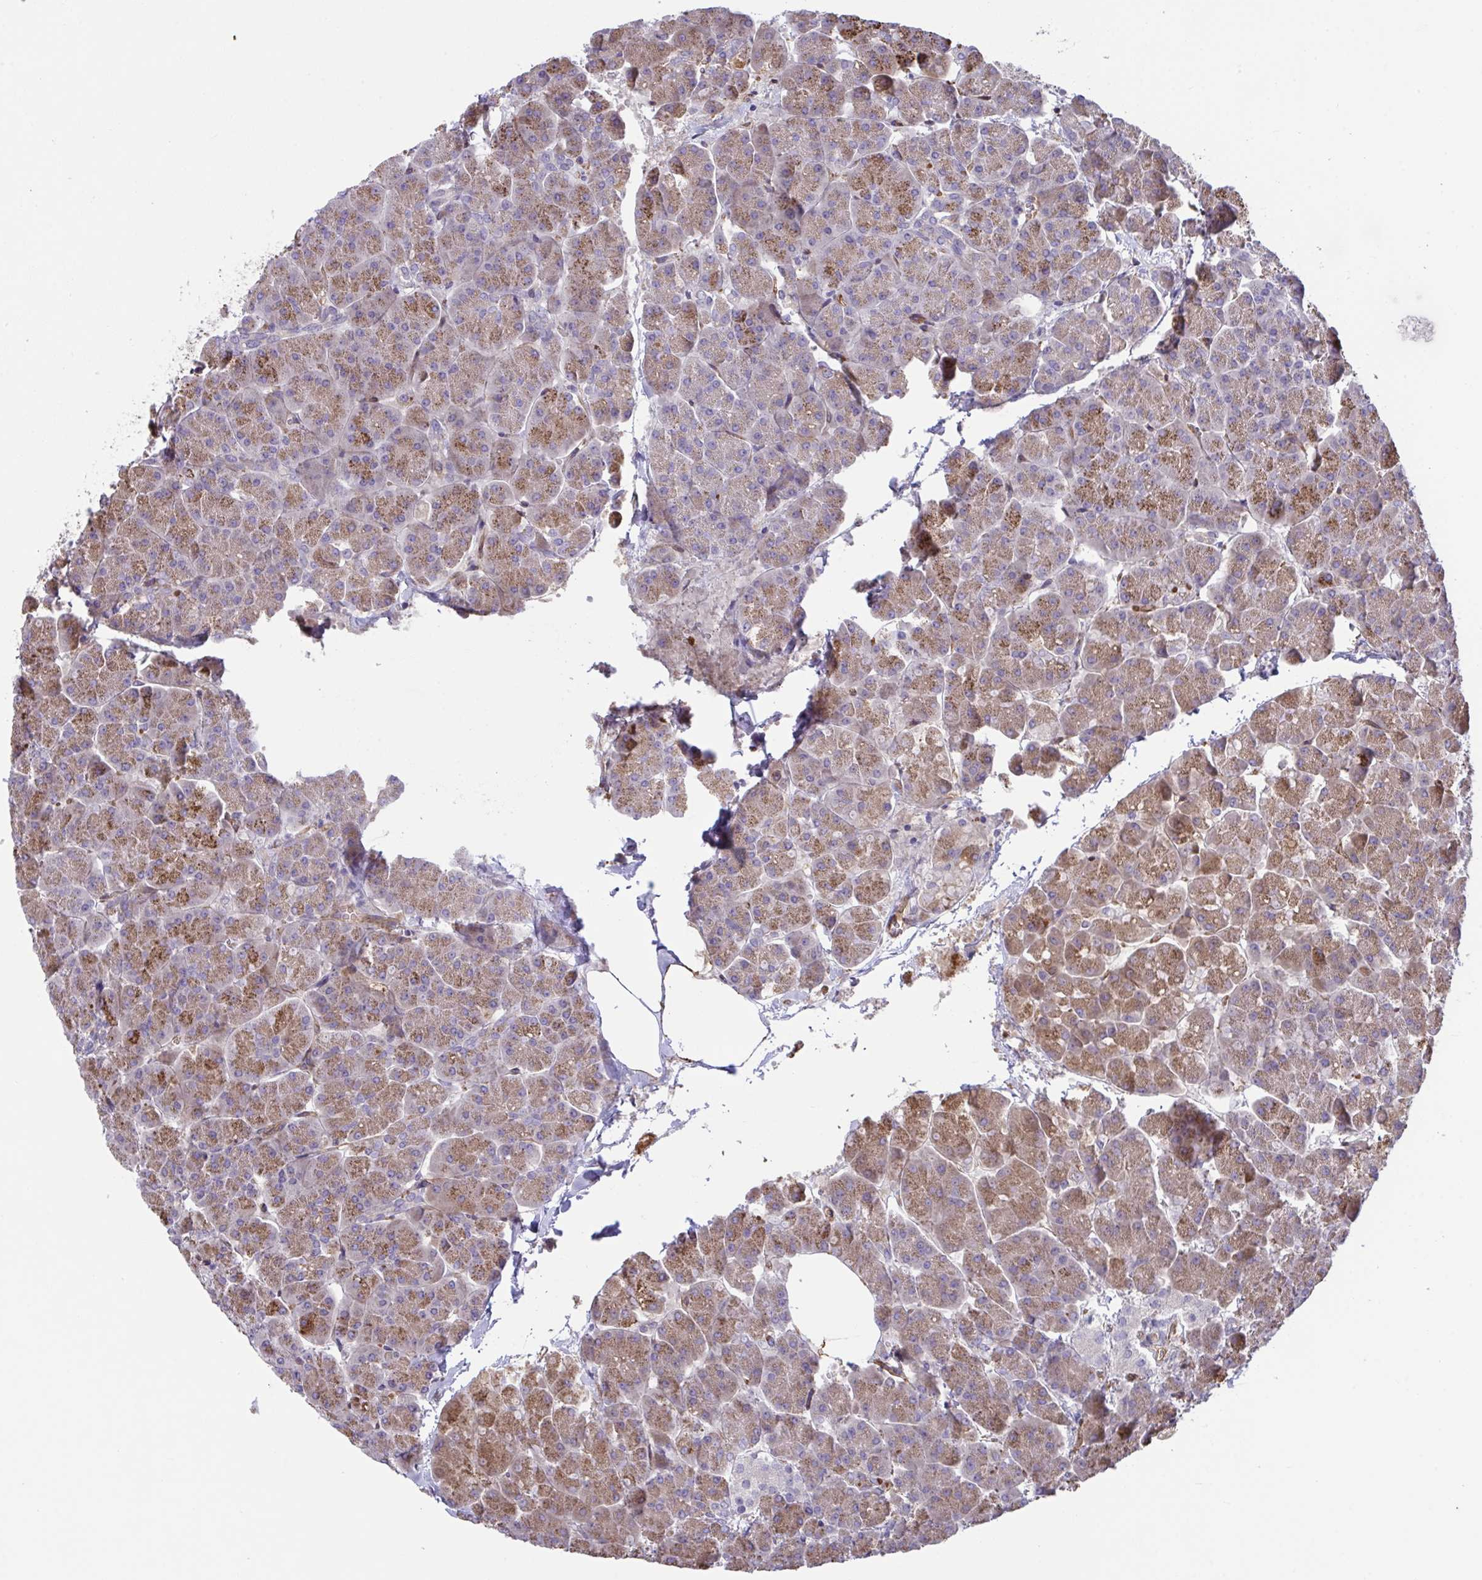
{"staining": {"intensity": "strong", "quantity": "25%-75%", "location": "cytoplasmic/membranous"}, "tissue": "pancreas", "cell_type": "Exocrine glandular cells", "image_type": "normal", "snomed": [{"axis": "morphology", "description": "Normal tissue, NOS"}, {"axis": "topography", "description": "Pancreas"}, {"axis": "topography", "description": "Peripheral nerve tissue"}], "caption": "An image of human pancreas stained for a protein exhibits strong cytoplasmic/membranous brown staining in exocrine glandular cells. (DAB IHC, brown staining for protein, blue staining for nuclei).", "gene": "RHOXF1", "patient": {"sex": "male", "age": 54}}